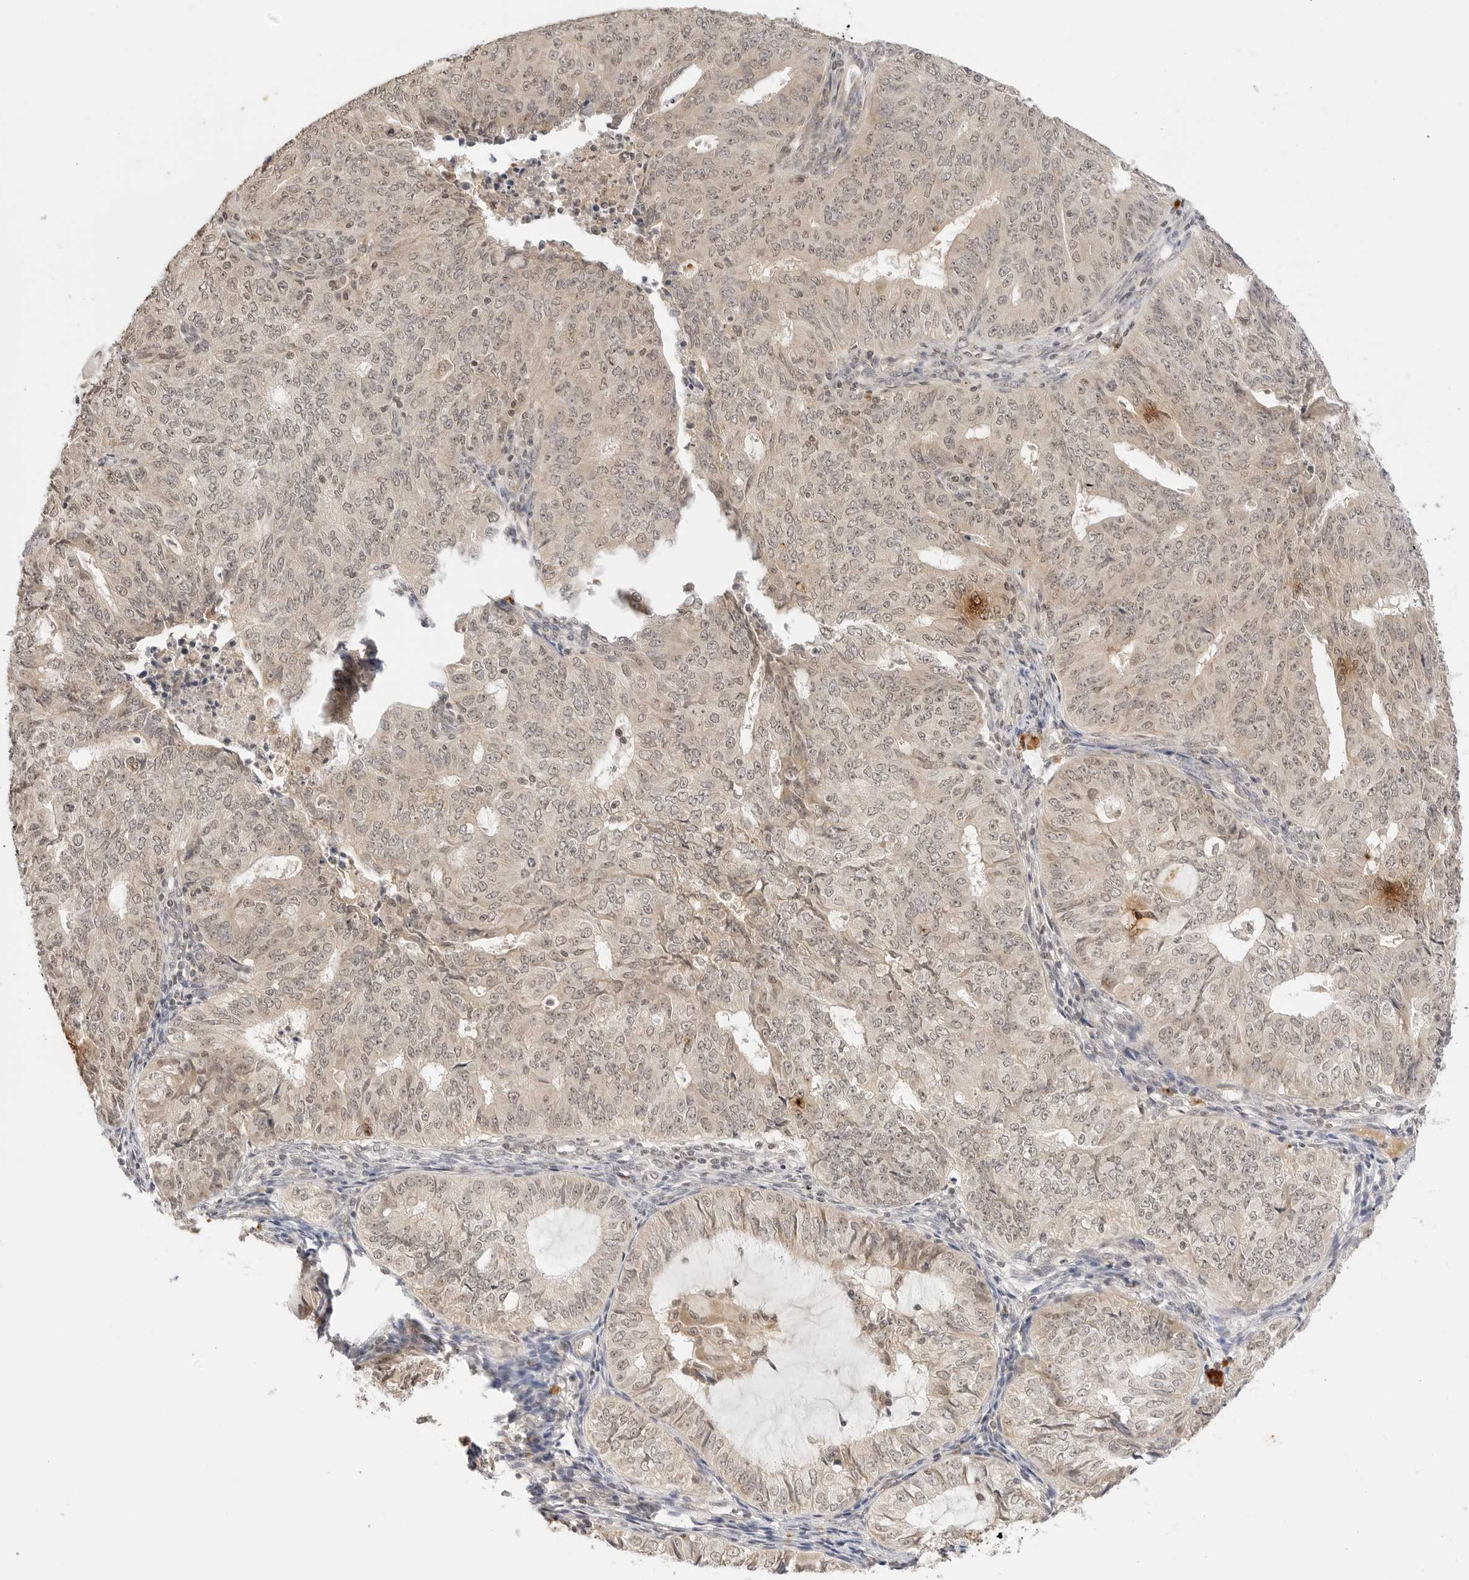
{"staining": {"intensity": "weak", "quantity": ">75%", "location": "cytoplasmic/membranous,nuclear"}, "tissue": "endometrial cancer", "cell_type": "Tumor cells", "image_type": "cancer", "snomed": [{"axis": "morphology", "description": "Adenocarcinoma, NOS"}, {"axis": "topography", "description": "Endometrium"}], "caption": "About >75% of tumor cells in endometrial cancer reveal weak cytoplasmic/membranous and nuclear protein staining as visualized by brown immunohistochemical staining.", "gene": "GPR34", "patient": {"sex": "female", "age": 32}}